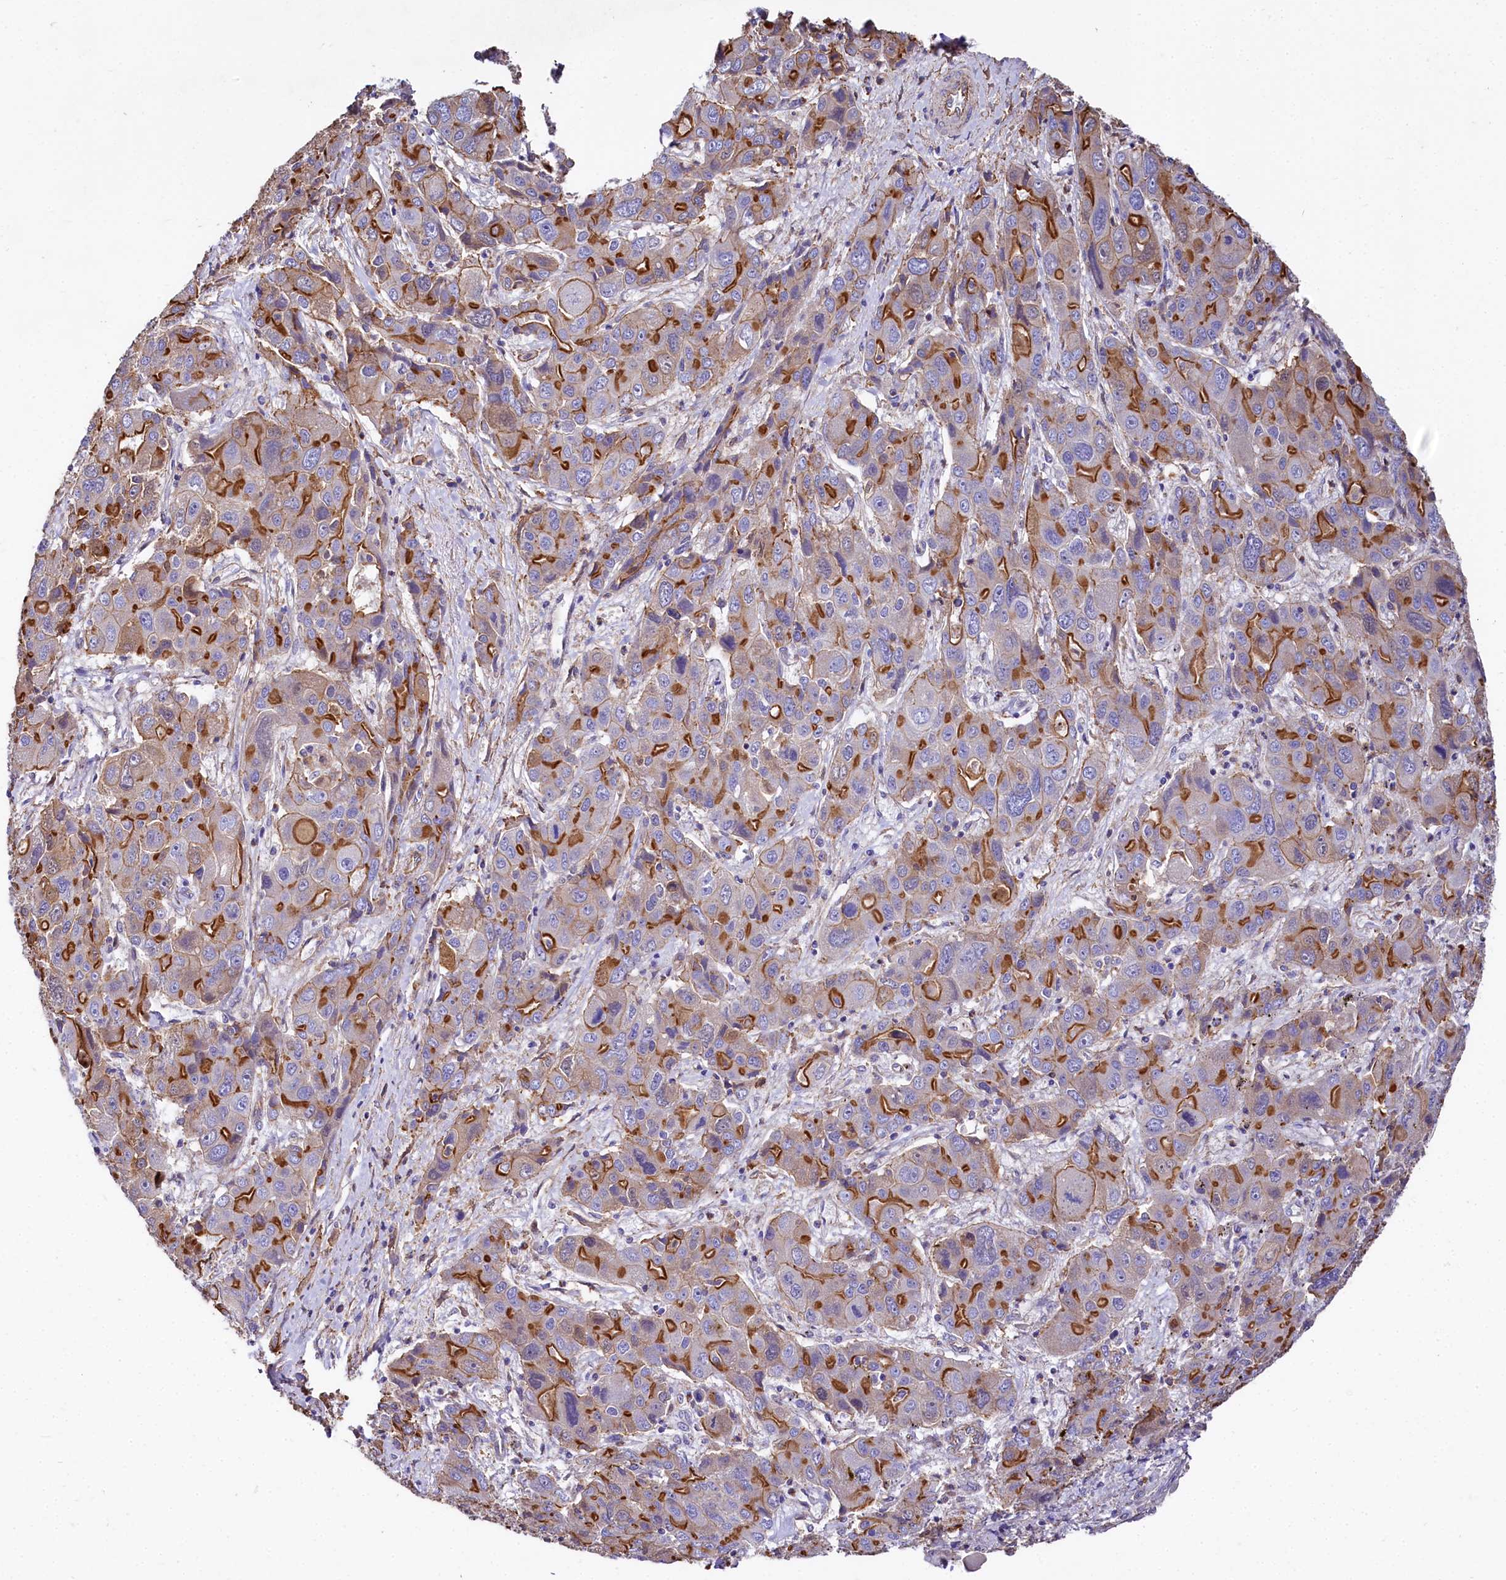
{"staining": {"intensity": "strong", "quantity": "25%-75%", "location": "cytoplasmic/membranous"}, "tissue": "liver cancer", "cell_type": "Tumor cells", "image_type": "cancer", "snomed": [{"axis": "morphology", "description": "Cholangiocarcinoma"}, {"axis": "topography", "description": "Liver"}], "caption": "Approximately 25%-75% of tumor cells in cholangiocarcinoma (liver) show strong cytoplasmic/membranous protein staining as visualized by brown immunohistochemical staining.", "gene": "FCHSD2", "patient": {"sex": "male", "age": 67}}